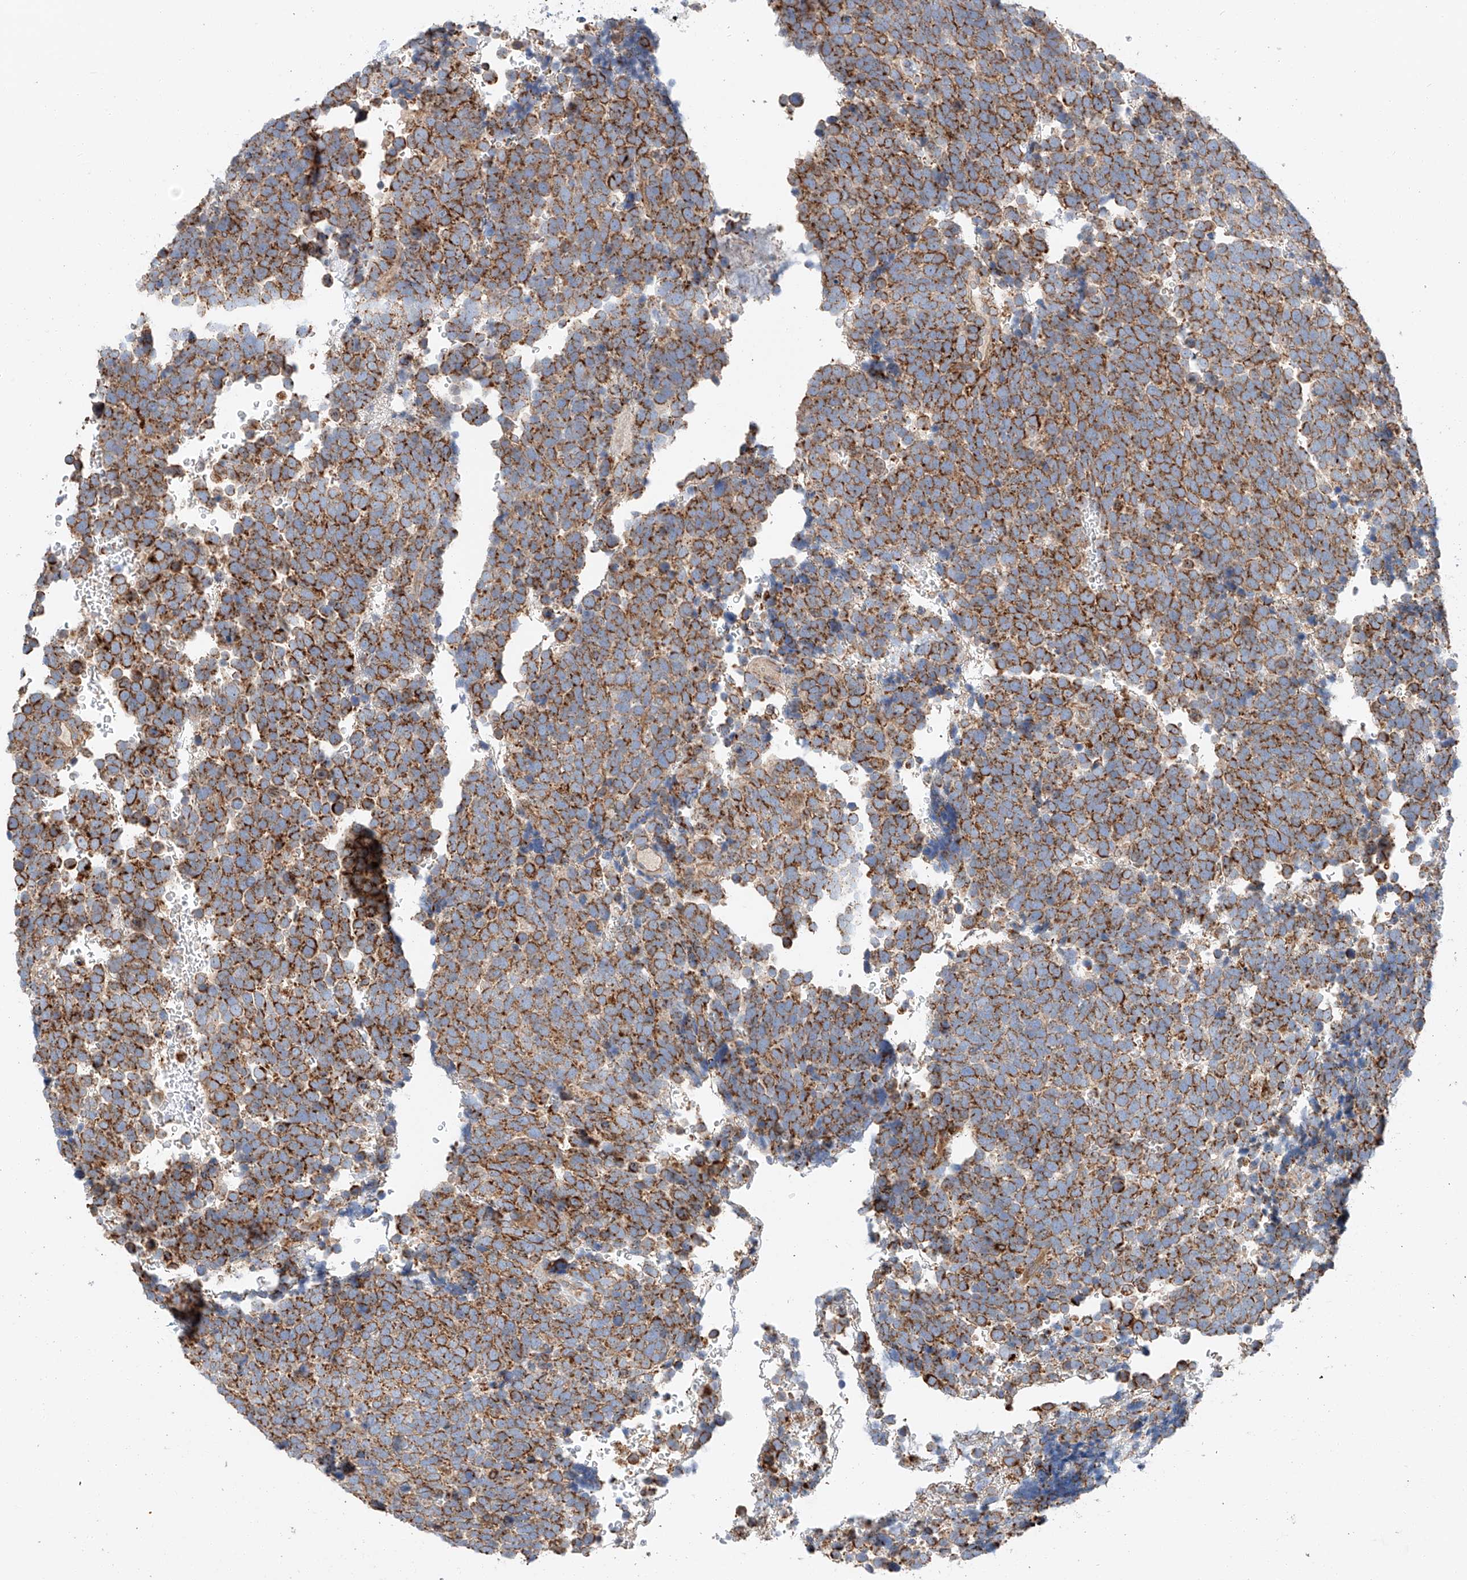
{"staining": {"intensity": "strong", "quantity": ">75%", "location": "cytoplasmic/membranous"}, "tissue": "urothelial cancer", "cell_type": "Tumor cells", "image_type": "cancer", "snomed": [{"axis": "morphology", "description": "Urothelial carcinoma, High grade"}, {"axis": "topography", "description": "Urinary bladder"}], "caption": "Protein staining shows strong cytoplasmic/membranous positivity in about >75% of tumor cells in high-grade urothelial carcinoma. (Stains: DAB (3,3'-diaminobenzidine) in brown, nuclei in blue, Microscopy: brightfield microscopy at high magnification).", "gene": "RUSC1", "patient": {"sex": "female", "age": 82}}